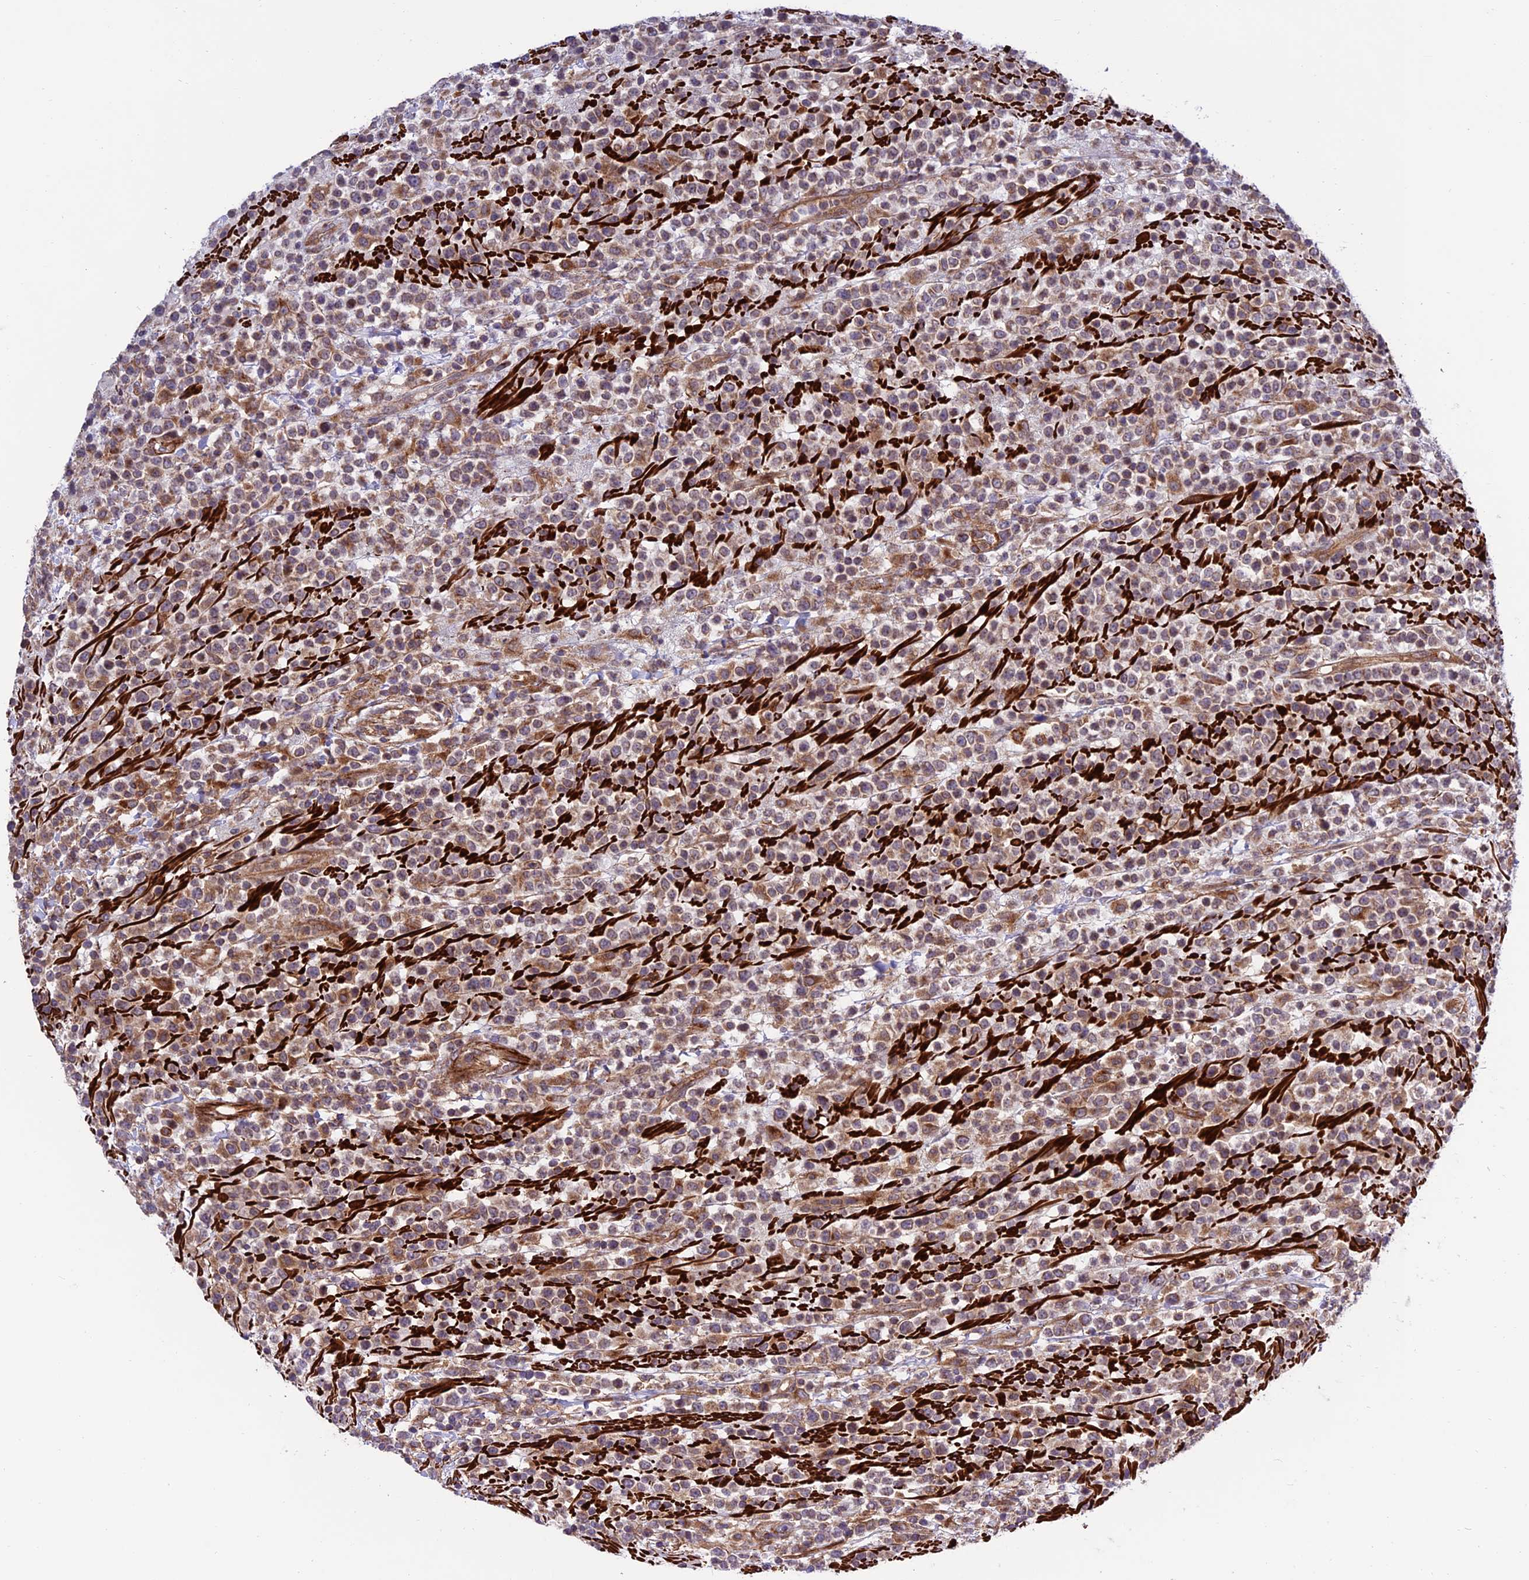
{"staining": {"intensity": "moderate", "quantity": "25%-75%", "location": "cytoplasmic/membranous"}, "tissue": "lymphoma", "cell_type": "Tumor cells", "image_type": "cancer", "snomed": [{"axis": "morphology", "description": "Malignant lymphoma, non-Hodgkin's type, High grade"}, {"axis": "topography", "description": "Colon"}], "caption": "Moderate cytoplasmic/membranous positivity is seen in approximately 25%-75% of tumor cells in high-grade malignant lymphoma, non-Hodgkin's type. (Brightfield microscopy of DAB IHC at high magnification).", "gene": "TNIP3", "patient": {"sex": "female", "age": 53}}